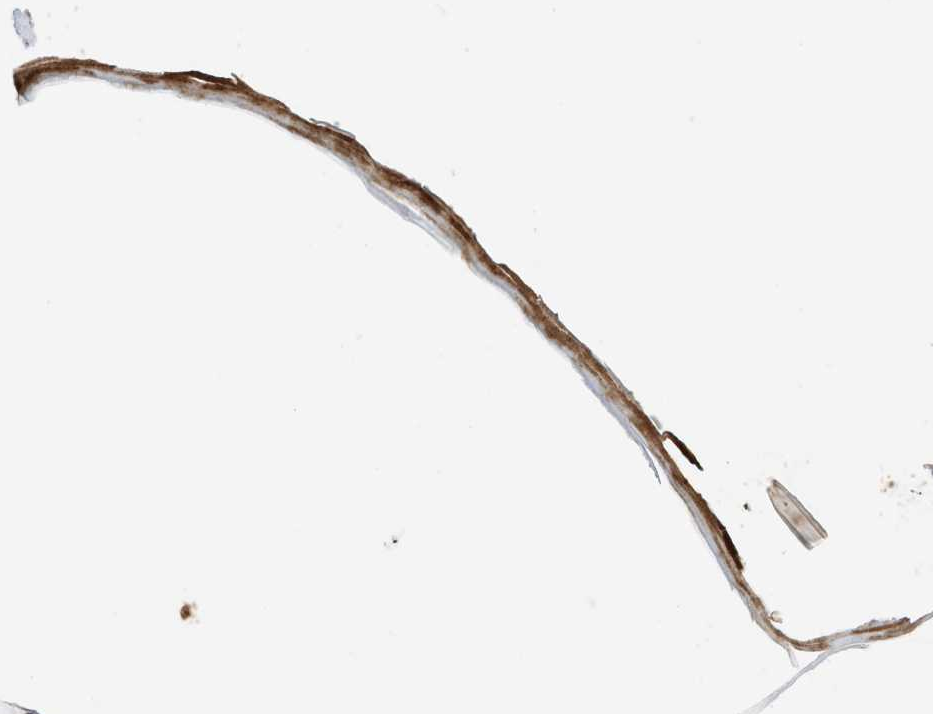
{"staining": {"intensity": "strong", "quantity": ">75%", "location": "cytoplasmic/membranous,nuclear"}, "tissue": "skin", "cell_type": "Epidermal cells", "image_type": "normal", "snomed": [{"axis": "morphology", "description": "Normal tissue, NOS"}, {"axis": "topography", "description": "Vulva"}], "caption": "Strong cytoplasmic/membranous,nuclear positivity is appreciated in about >75% of epidermal cells in benign skin. (DAB IHC with brightfield microscopy, high magnification).", "gene": "GPR31", "patient": {"sex": "female", "age": 73}}